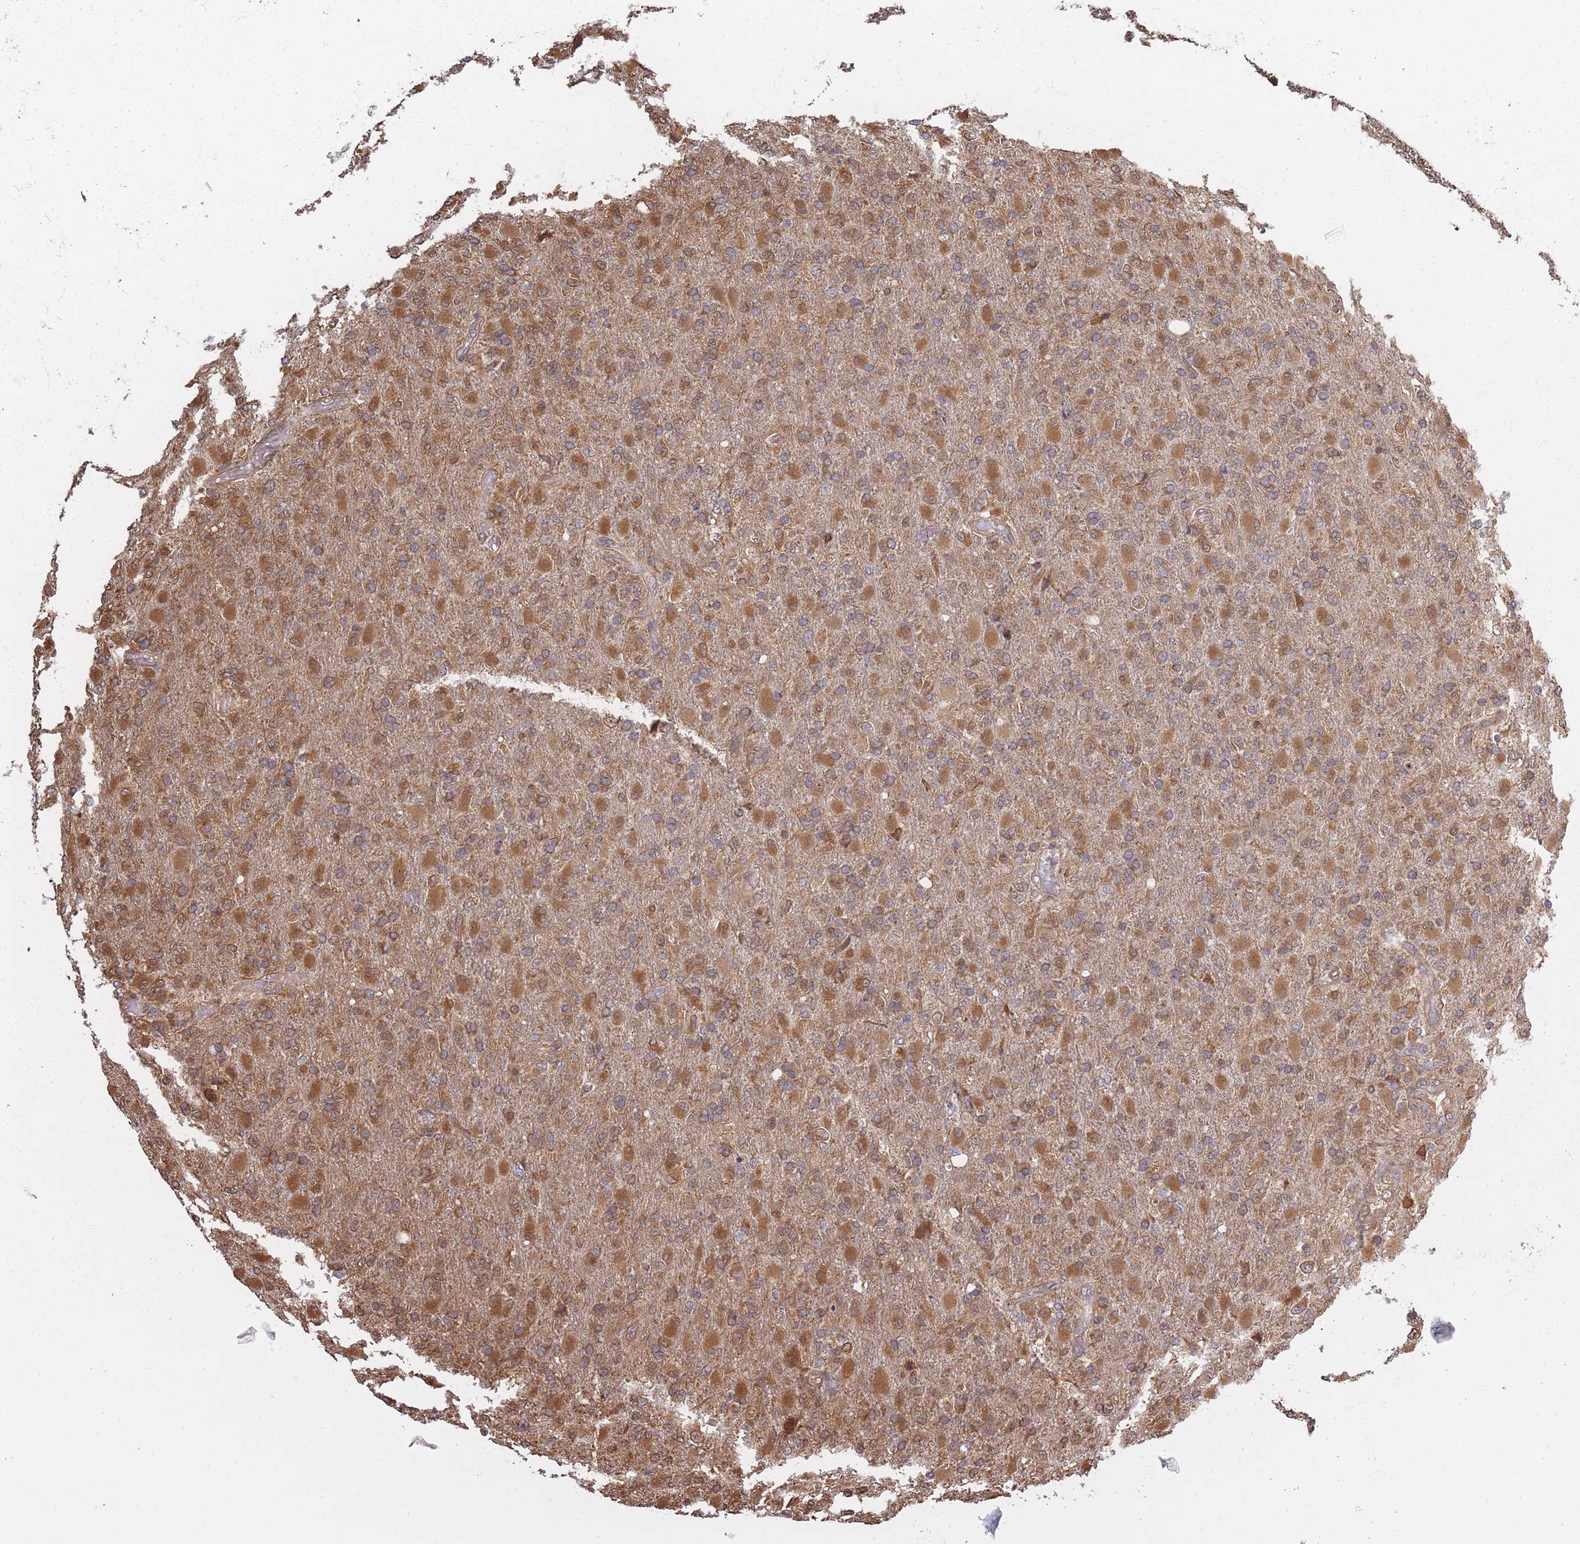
{"staining": {"intensity": "moderate", "quantity": ">75%", "location": "cytoplasmic/membranous"}, "tissue": "glioma", "cell_type": "Tumor cells", "image_type": "cancer", "snomed": [{"axis": "morphology", "description": "Glioma, malignant, Low grade"}, {"axis": "topography", "description": "Brain"}], "caption": "High-magnification brightfield microscopy of glioma stained with DAB (3,3'-diaminobenzidine) (brown) and counterstained with hematoxylin (blue). tumor cells exhibit moderate cytoplasmic/membranous expression is present in about>75% of cells.", "gene": "ARL13B", "patient": {"sex": "male", "age": 65}}